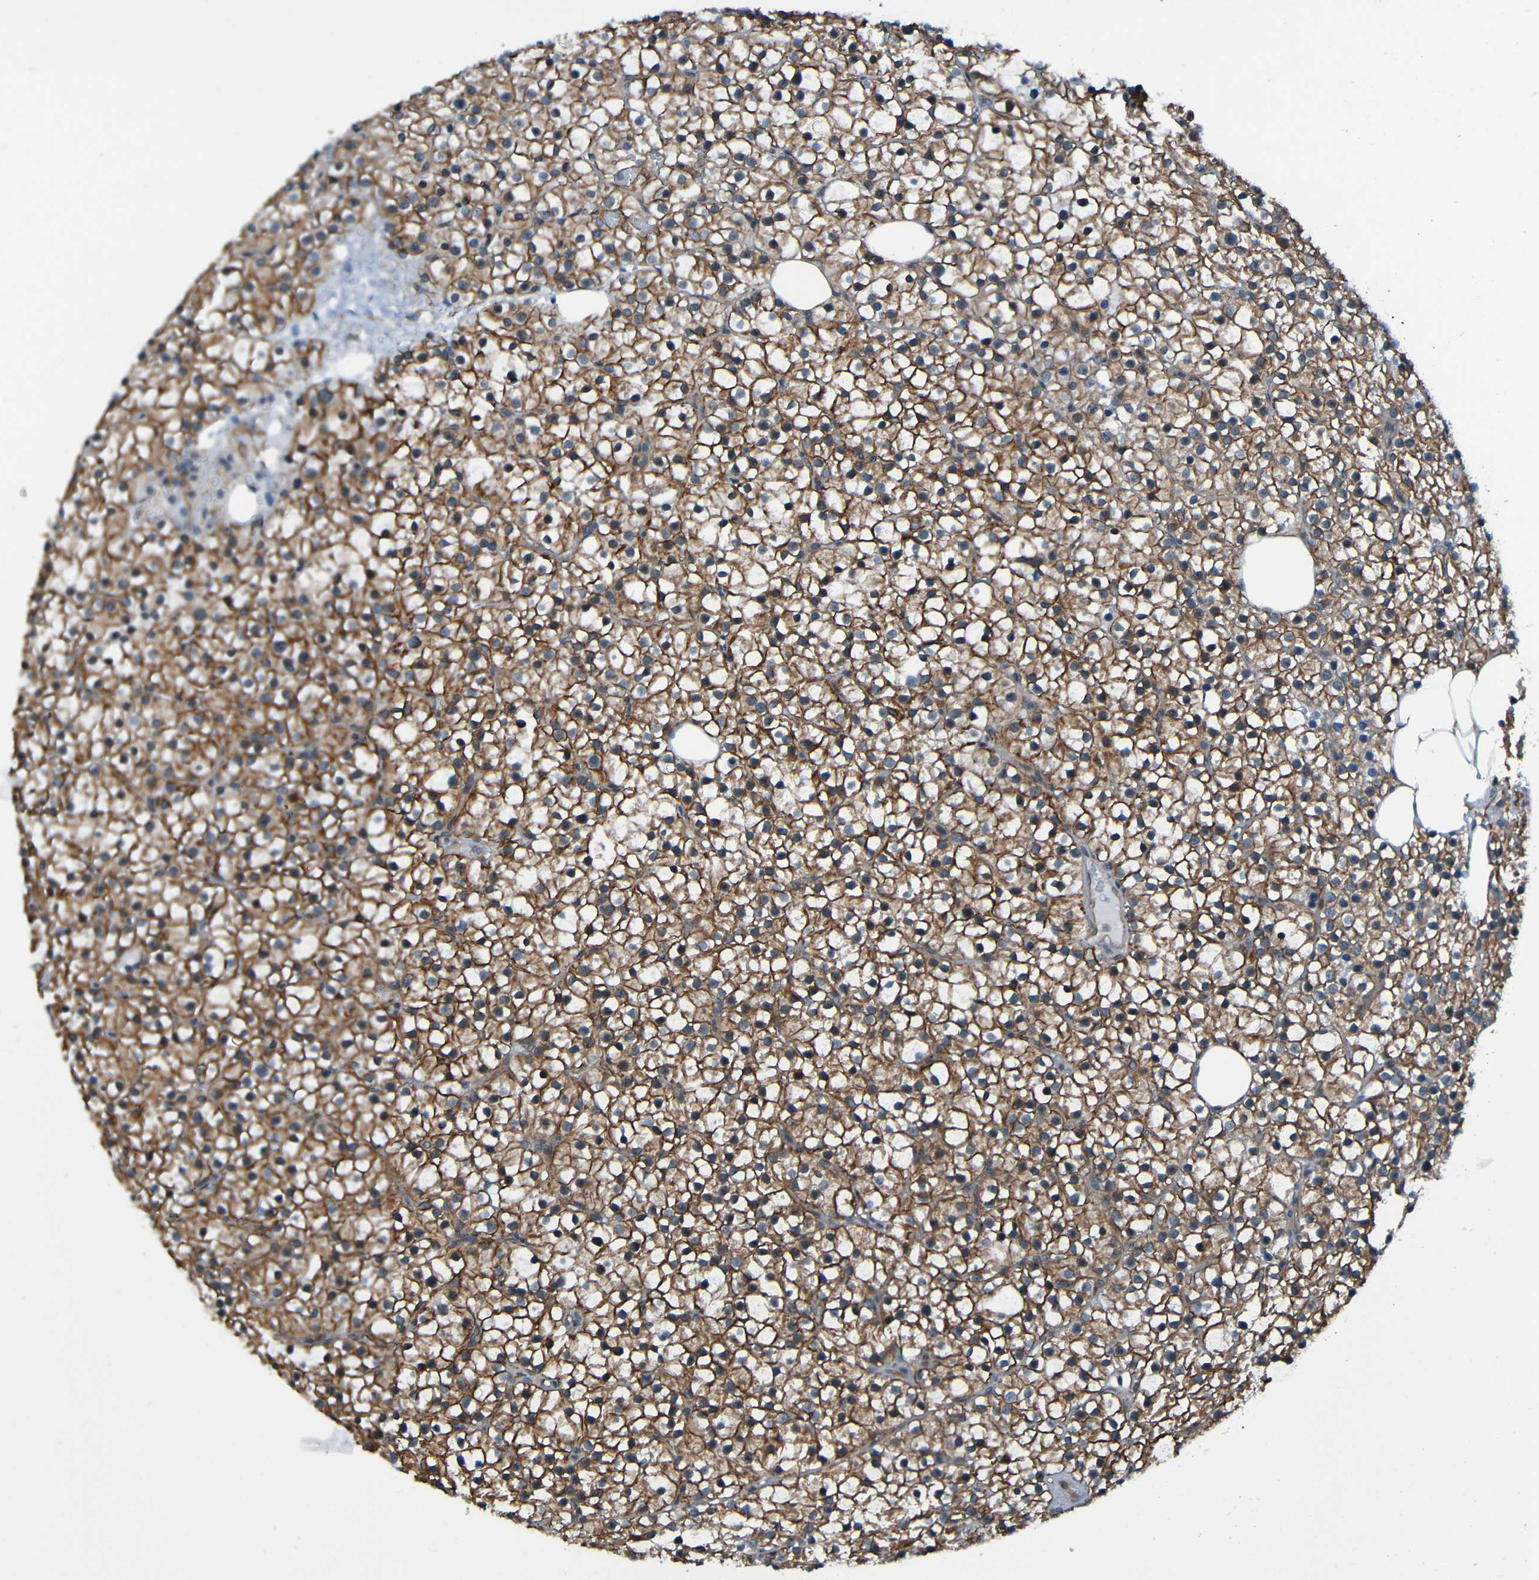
{"staining": {"intensity": "moderate", "quantity": ">75%", "location": "cytoplasmic/membranous"}, "tissue": "parathyroid gland", "cell_type": "Glandular cells", "image_type": "normal", "snomed": [{"axis": "morphology", "description": "Normal tissue, NOS"}, {"axis": "morphology", "description": "Adenoma, NOS"}, {"axis": "topography", "description": "Parathyroid gland"}], "caption": "Protein expression by IHC shows moderate cytoplasmic/membranous staining in approximately >75% of glandular cells in normal parathyroid gland.", "gene": "LGR5", "patient": {"sex": "female", "age": 70}}